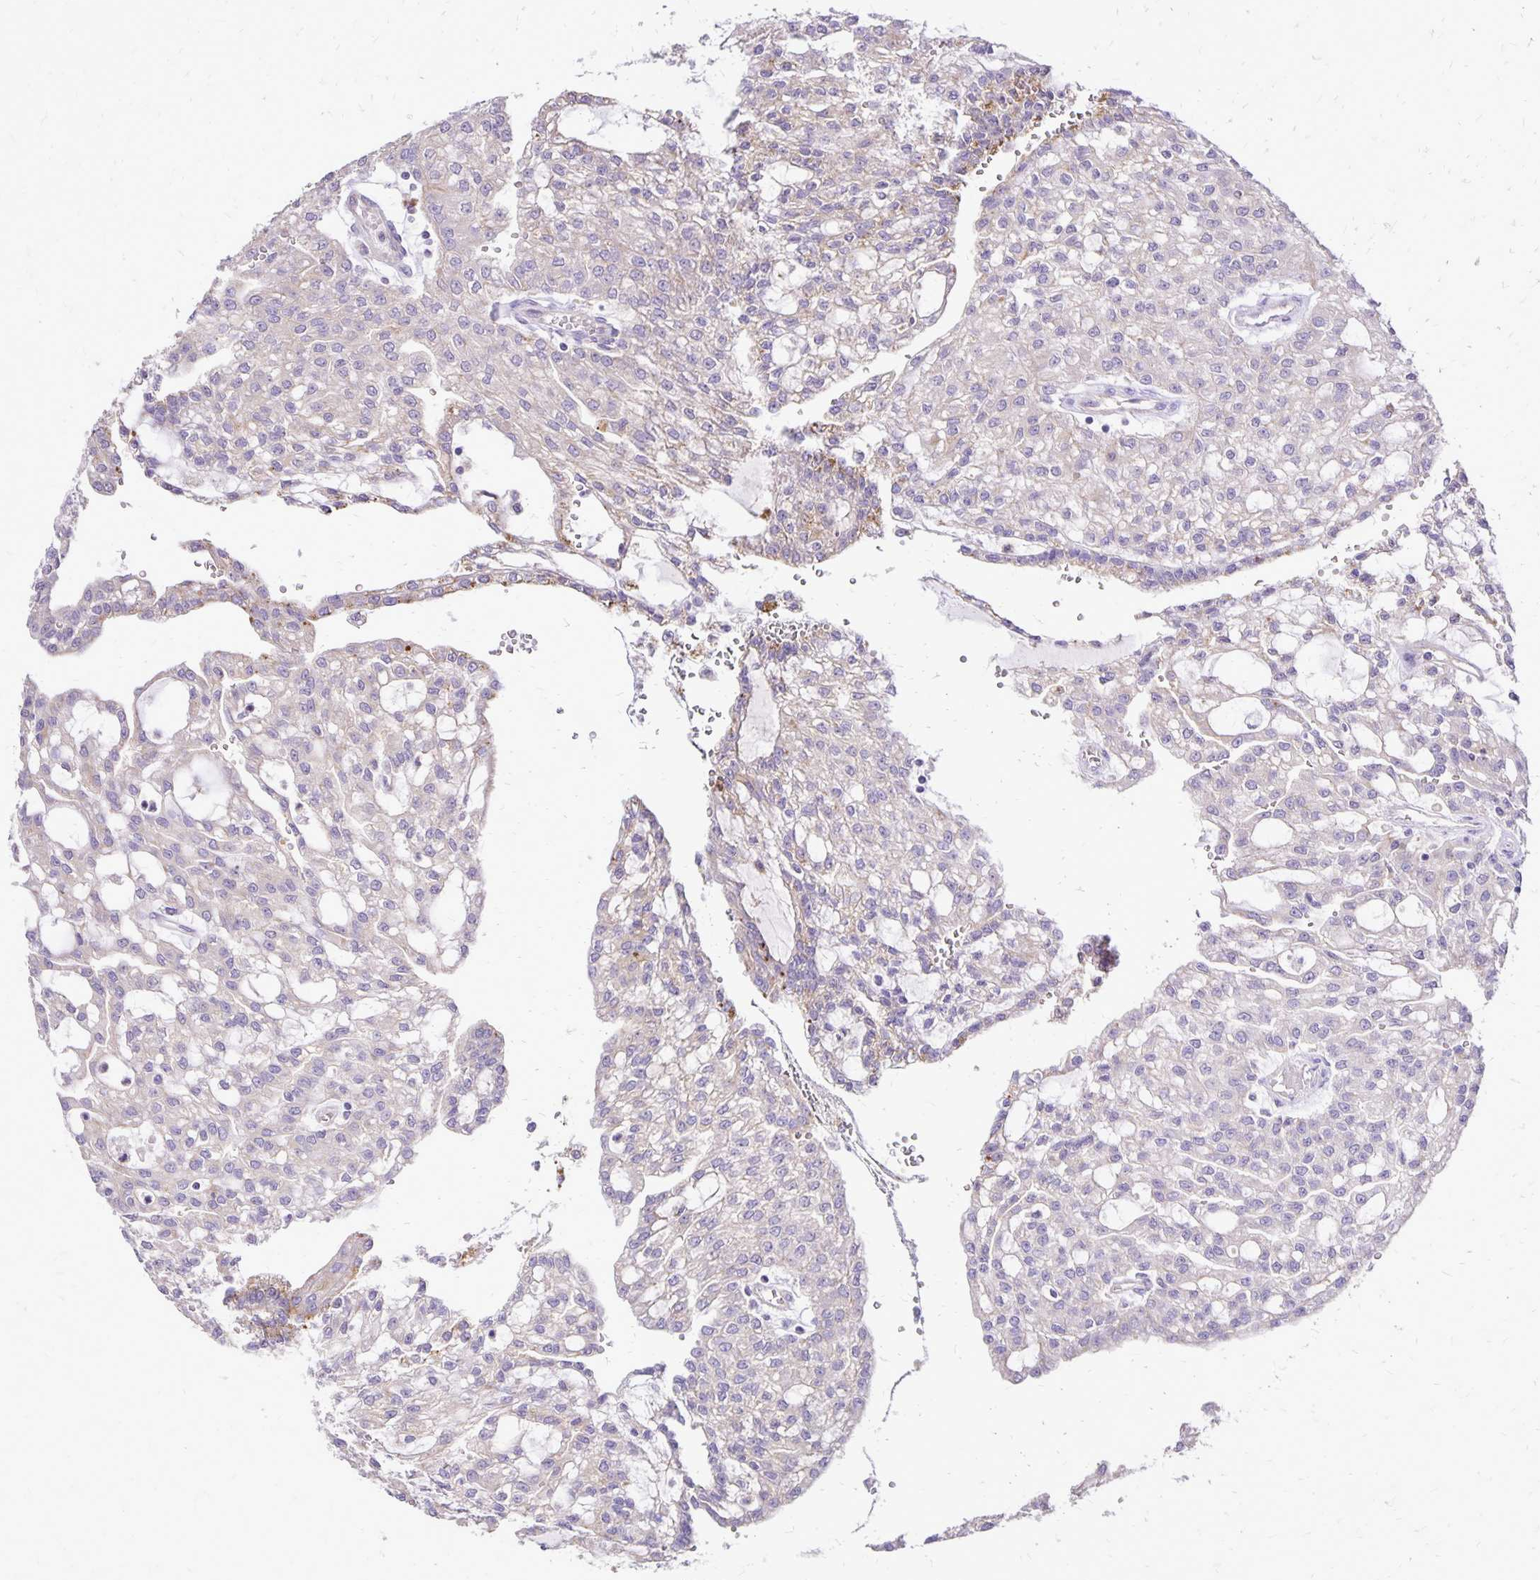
{"staining": {"intensity": "negative", "quantity": "none", "location": "none"}, "tissue": "renal cancer", "cell_type": "Tumor cells", "image_type": "cancer", "snomed": [{"axis": "morphology", "description": "Adenocarcinoma, NOS"}, {"axis": "topography", "description": "Kidney"}], "caption": "Immunohistochemistry image of renal adenocarcinoma stained for a protein (brown), which demonstrates no staining in tumor cells. Nuclei are stained in blue.", "gene": "EIF5A", "patient": {"sex": "male", "age": 63}}